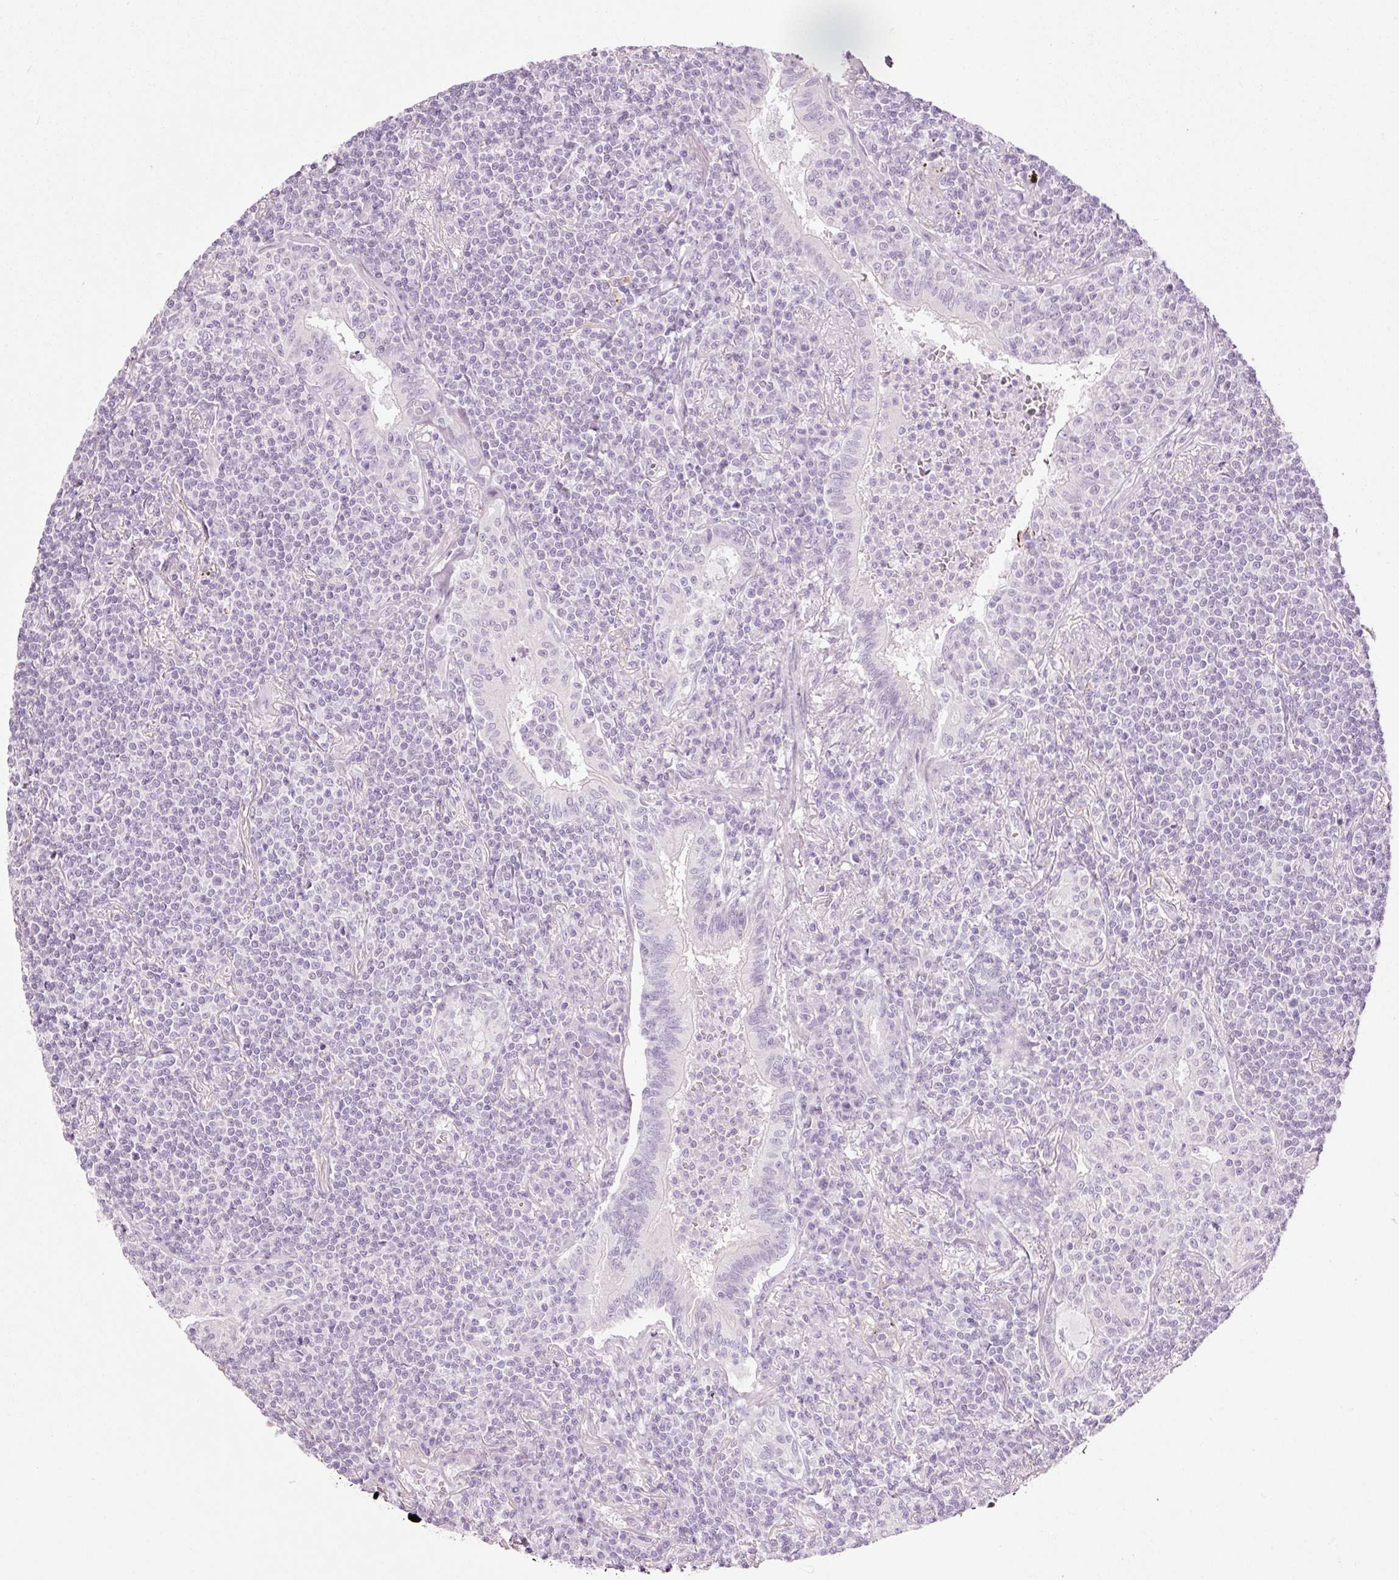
{"staining": {"intensity": "negative", "quantity": "none", "location": "none"}, "tissue": "lymphoma", "cell_type": "Tumor cells", "image_type": "cancer", "snomed": [{"axis": "morphology", "description": "Malignant lymphoma, non-Hodgkin's type, Low grade"}, {"axis": "topography", "description": "Lung"}], "caption": "High power microscopy histopathology image of an immunohistochemistry photomicrograph of low-grade malignant lymphoma, non-Hodgkin's type, revealing no significant staining in tumor cells. (Stains: DAB (3,3'-diaminobenzidine) immunohistochemistry with hematoxylin counter stain, Microscopy: brightfield microscopy at high magnification).", "gene": "ANKRD20A1", "patient": {"sex": "female", "age": 71}}